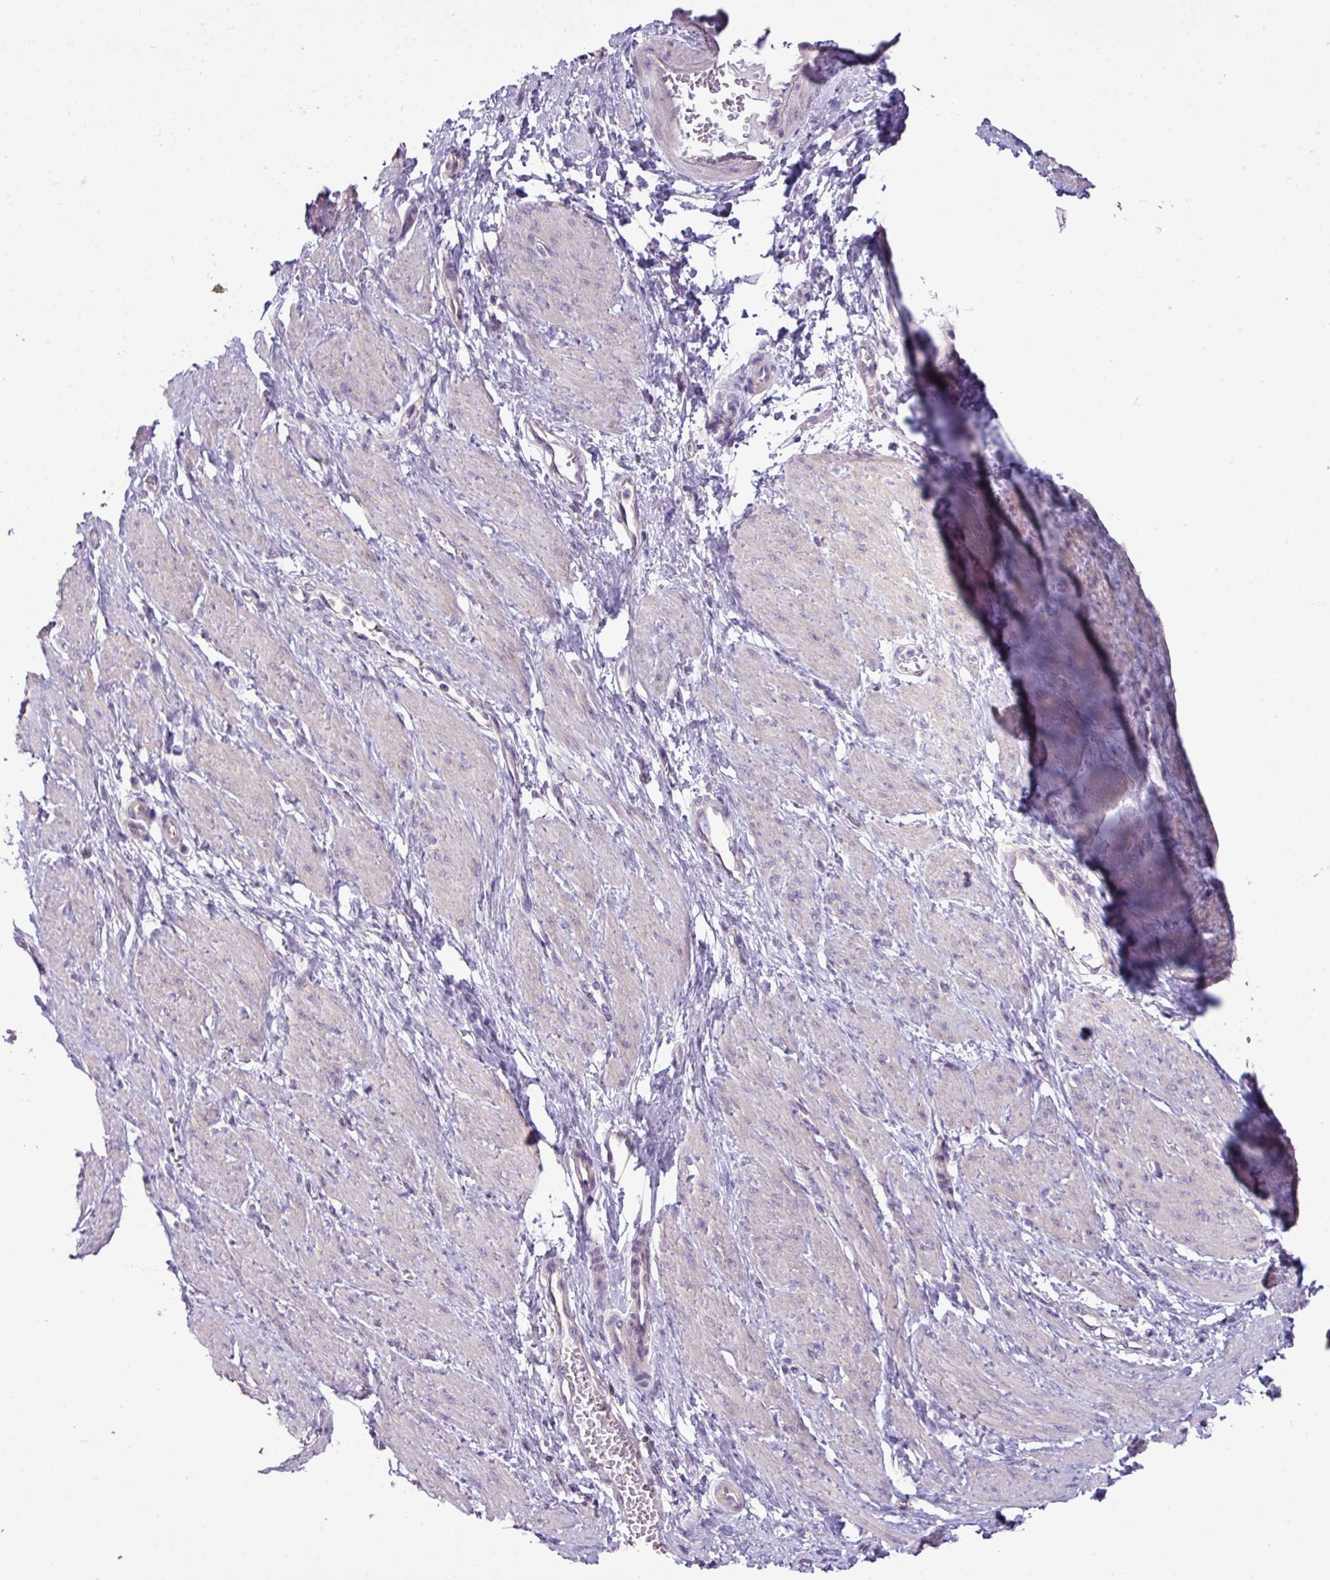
{"staining": {"intensity": "weak", "quantity": "<25%", "location": "cytoplasmic/membranous"}, "tissue": "smooth muscle", "cell_type": "Smooth muscle cells", "image_type": "normal", "snomed": [{"axis": "morphology", "description": "Normal tissue, NOS"}, {"axis": "topography", "description": "Smooth muscle"}, {"axis": "topography", "description": "Uterus"}], "caption": "The image exhibits no staining of smooth muscle cells in normal smooth muscle.", "gene": "AGAP4", "patient": {"sex": "female", "age": 39}}